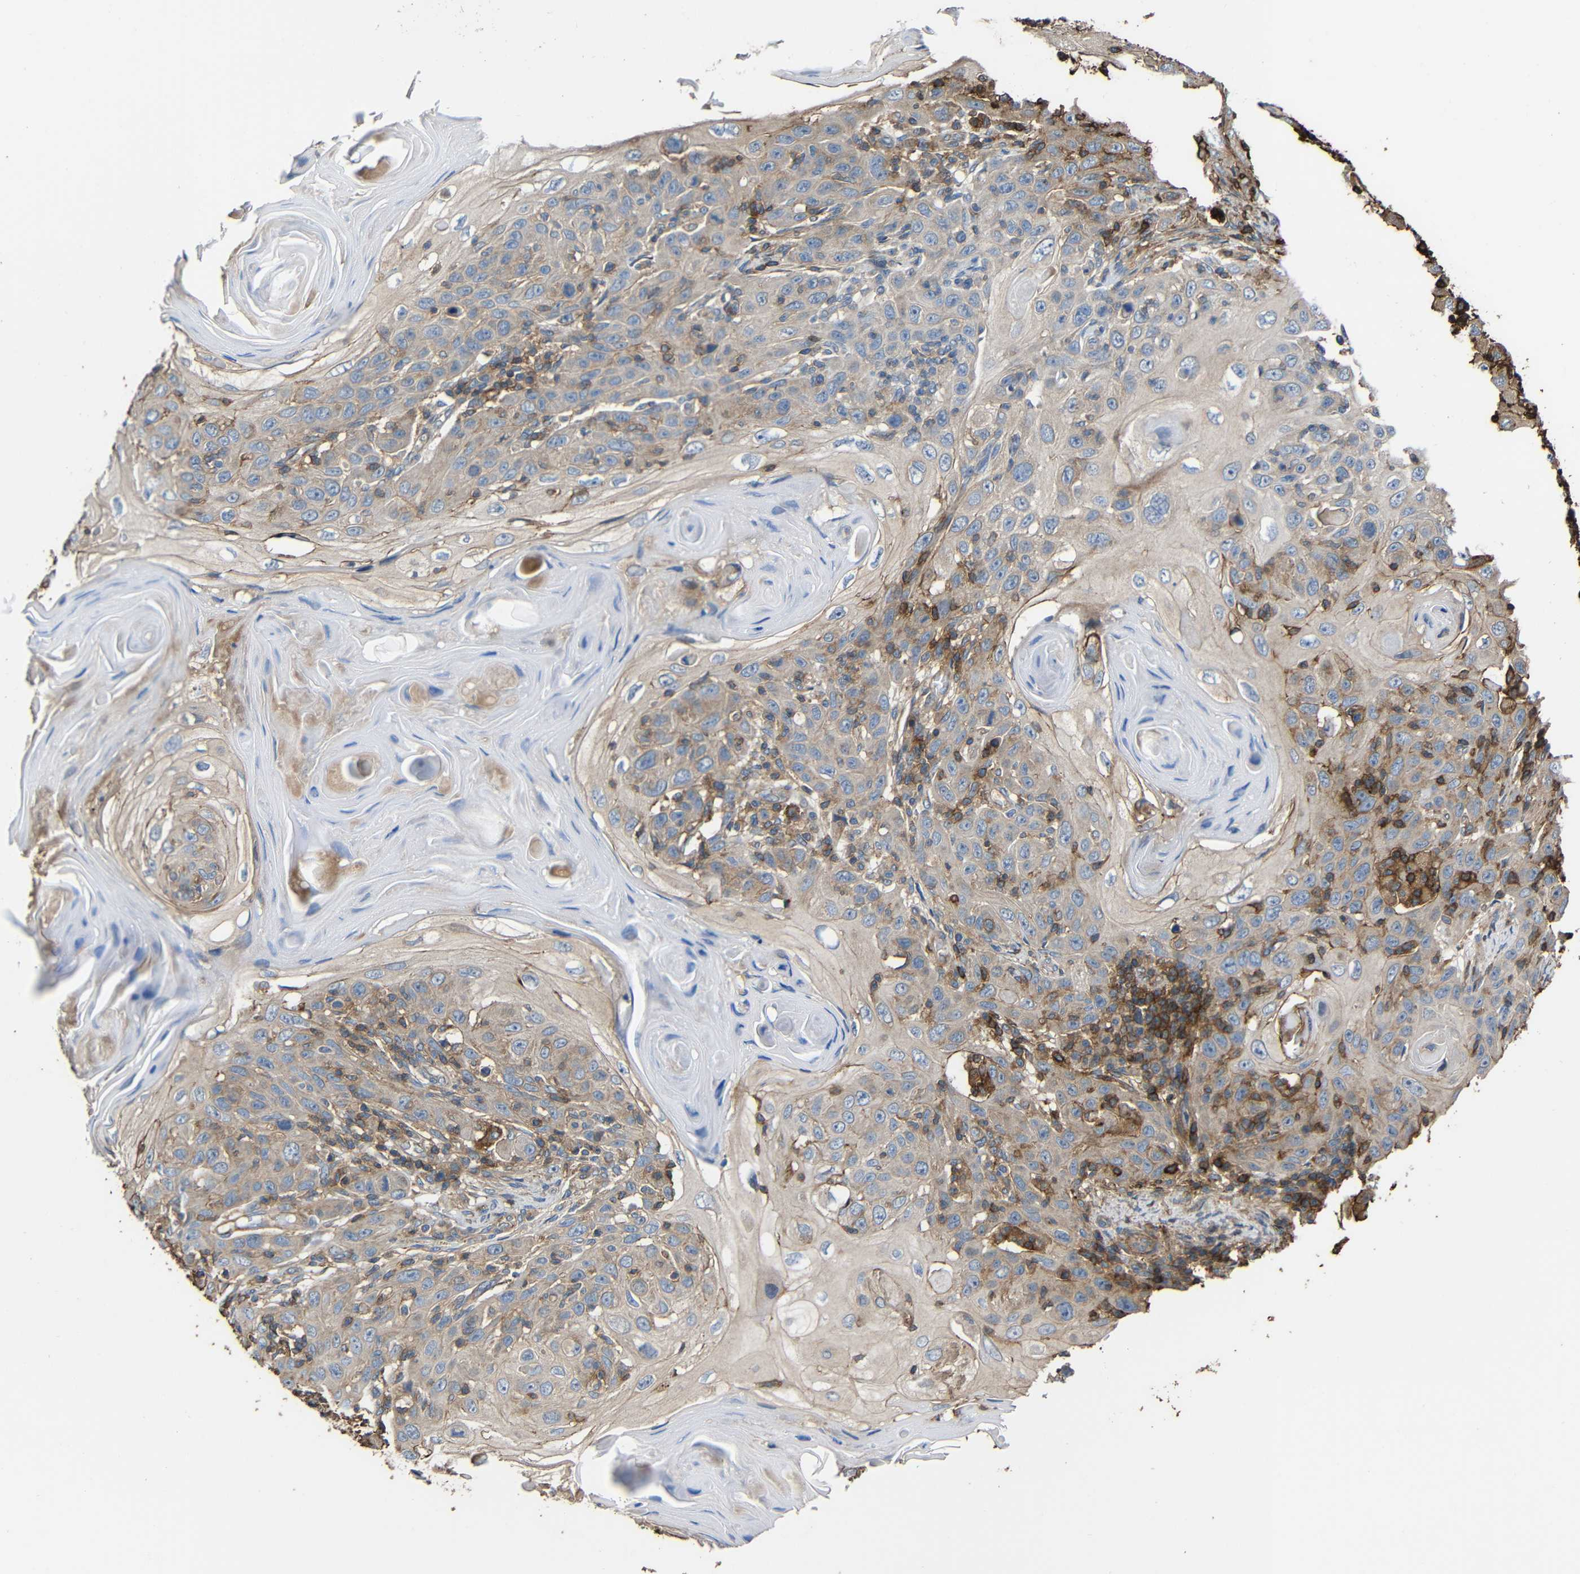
{"staining": {"intensity": "negative", "quantity": "none", "location": "none"}, "tissue": "skin cancer", "cell_type": "Tumor cells", "image_type": "cancer", "snomed": [{"axis": "morphology", "description": "Squamous cell carcinoma, NOS"}, {"axis": "topography", "description": "Skin"}], "caption": "The immunohistochemistry (IHC) micrograph has no significant expression in tumor cells of skin cancer (squamous cell carcinoma) tissue.", "gene": "RHOT2", "patient": {"sex": "female", "age": 88}}